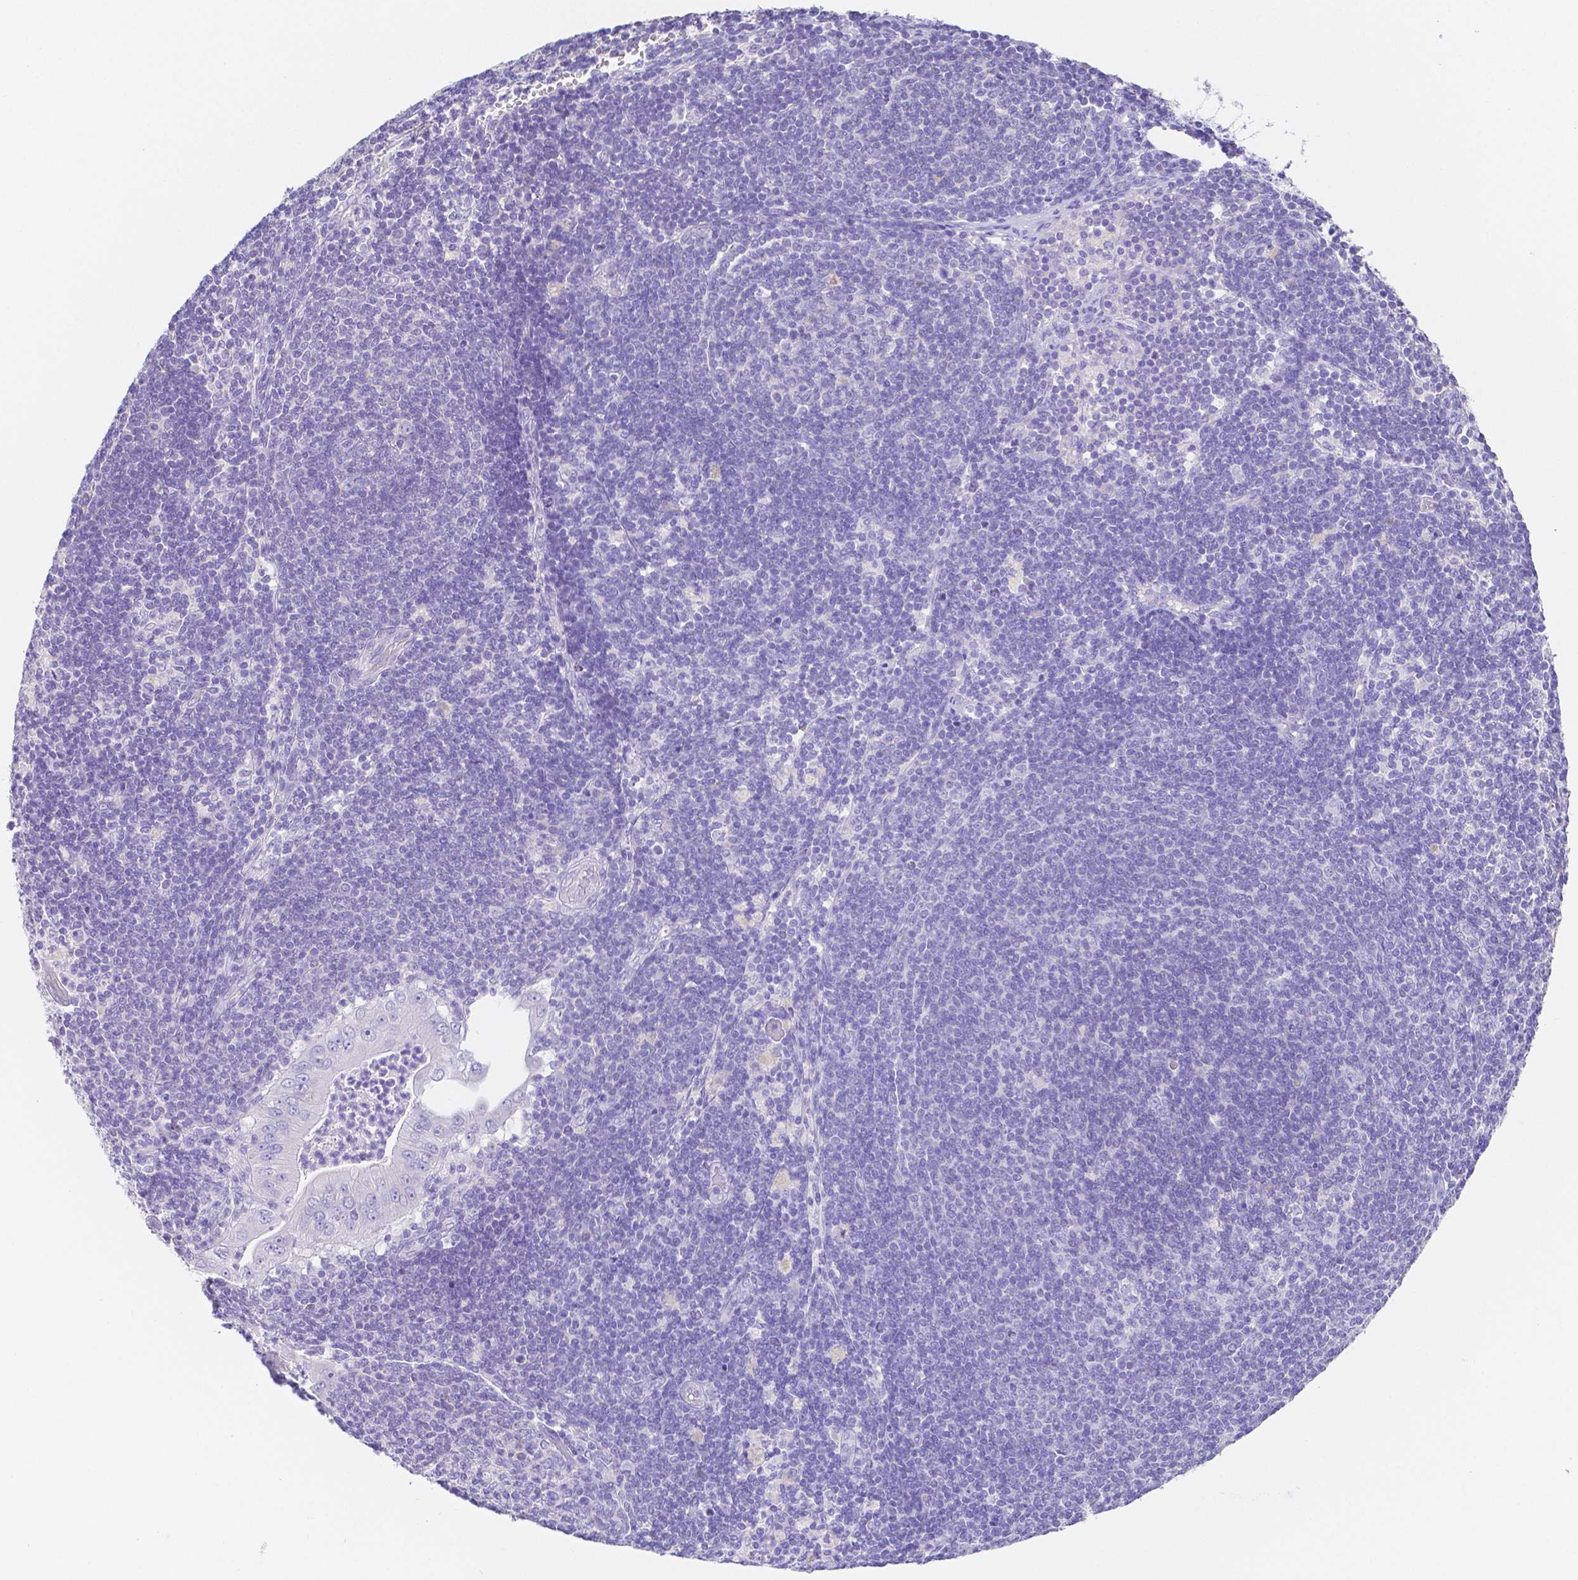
{"staining": {"intensity": "negative", "quantity": "none", "location": "none"}, "tissue": "pancreatic cancer", "cell_type": "Tumor cells", "image_type": "cancer", "snomed": [{"axis": "morphology", "description": "Adenocarcinoma, NOS"}, {"axis": "topography", "description": "Pancreas"}], "caption": "DAB immunohistochemical staining of pancreatic cancer (adenocarcinoma) shows no significant expression in tumor cells.", "gene": "ZG16B", "patient": {"sex": "male", "age": 71}}